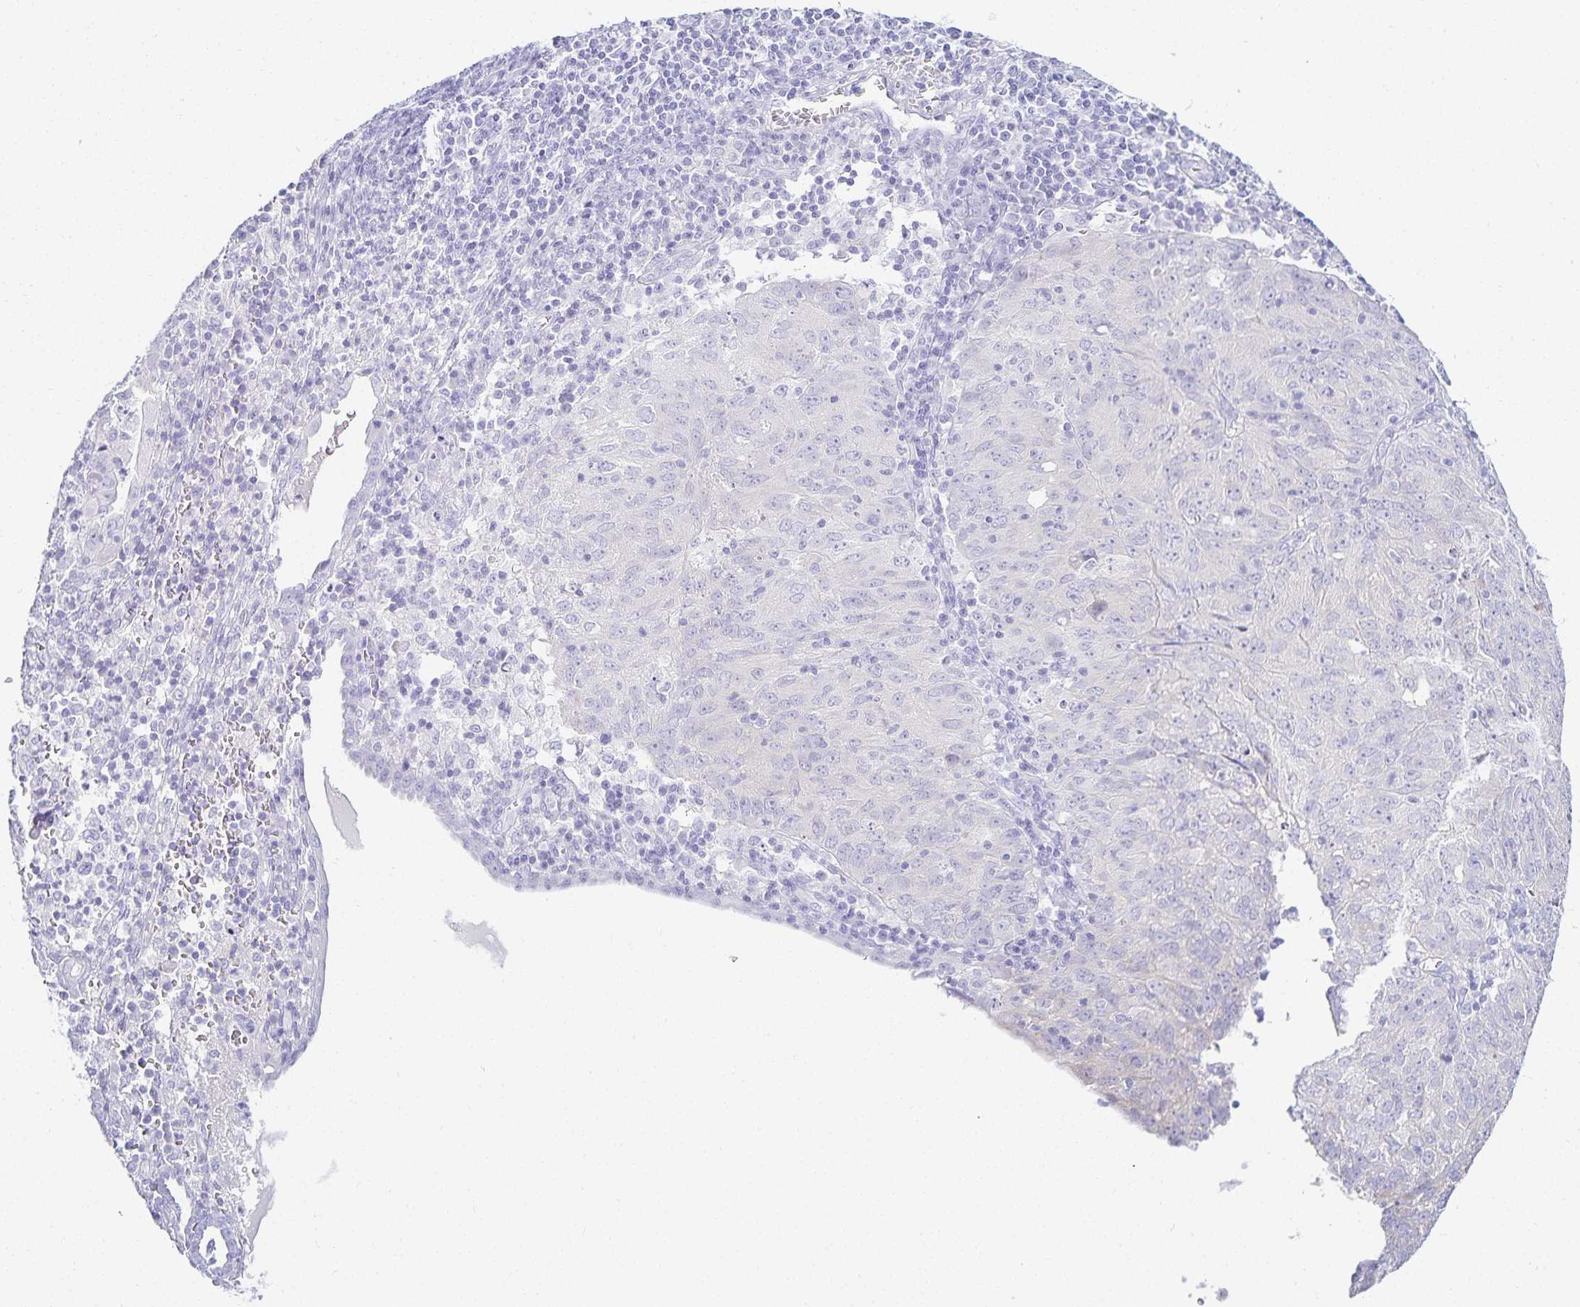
{"staining": {"intensity": "negative", "quantity": "none", "location": "none"}, "tissue": "cervical cancer", "cell_type": "Tumor cells", "image_type": "cancer", "snomed": [{"axis": "morphology", "description": "Adenocarcinoma, NOS"}, {"axis": "topography", "description": "Cervix"}], "caption": "High magnification brightfield microscopy of cervical adenocarcinoma stained with DAB (3,3'-diaminobenzidine) (brown) and counterstained with hematoxylin (blue): tumor cells show no significant staining.", "gene": "GP2", "patient": {"sex": "female", "age": 56}}